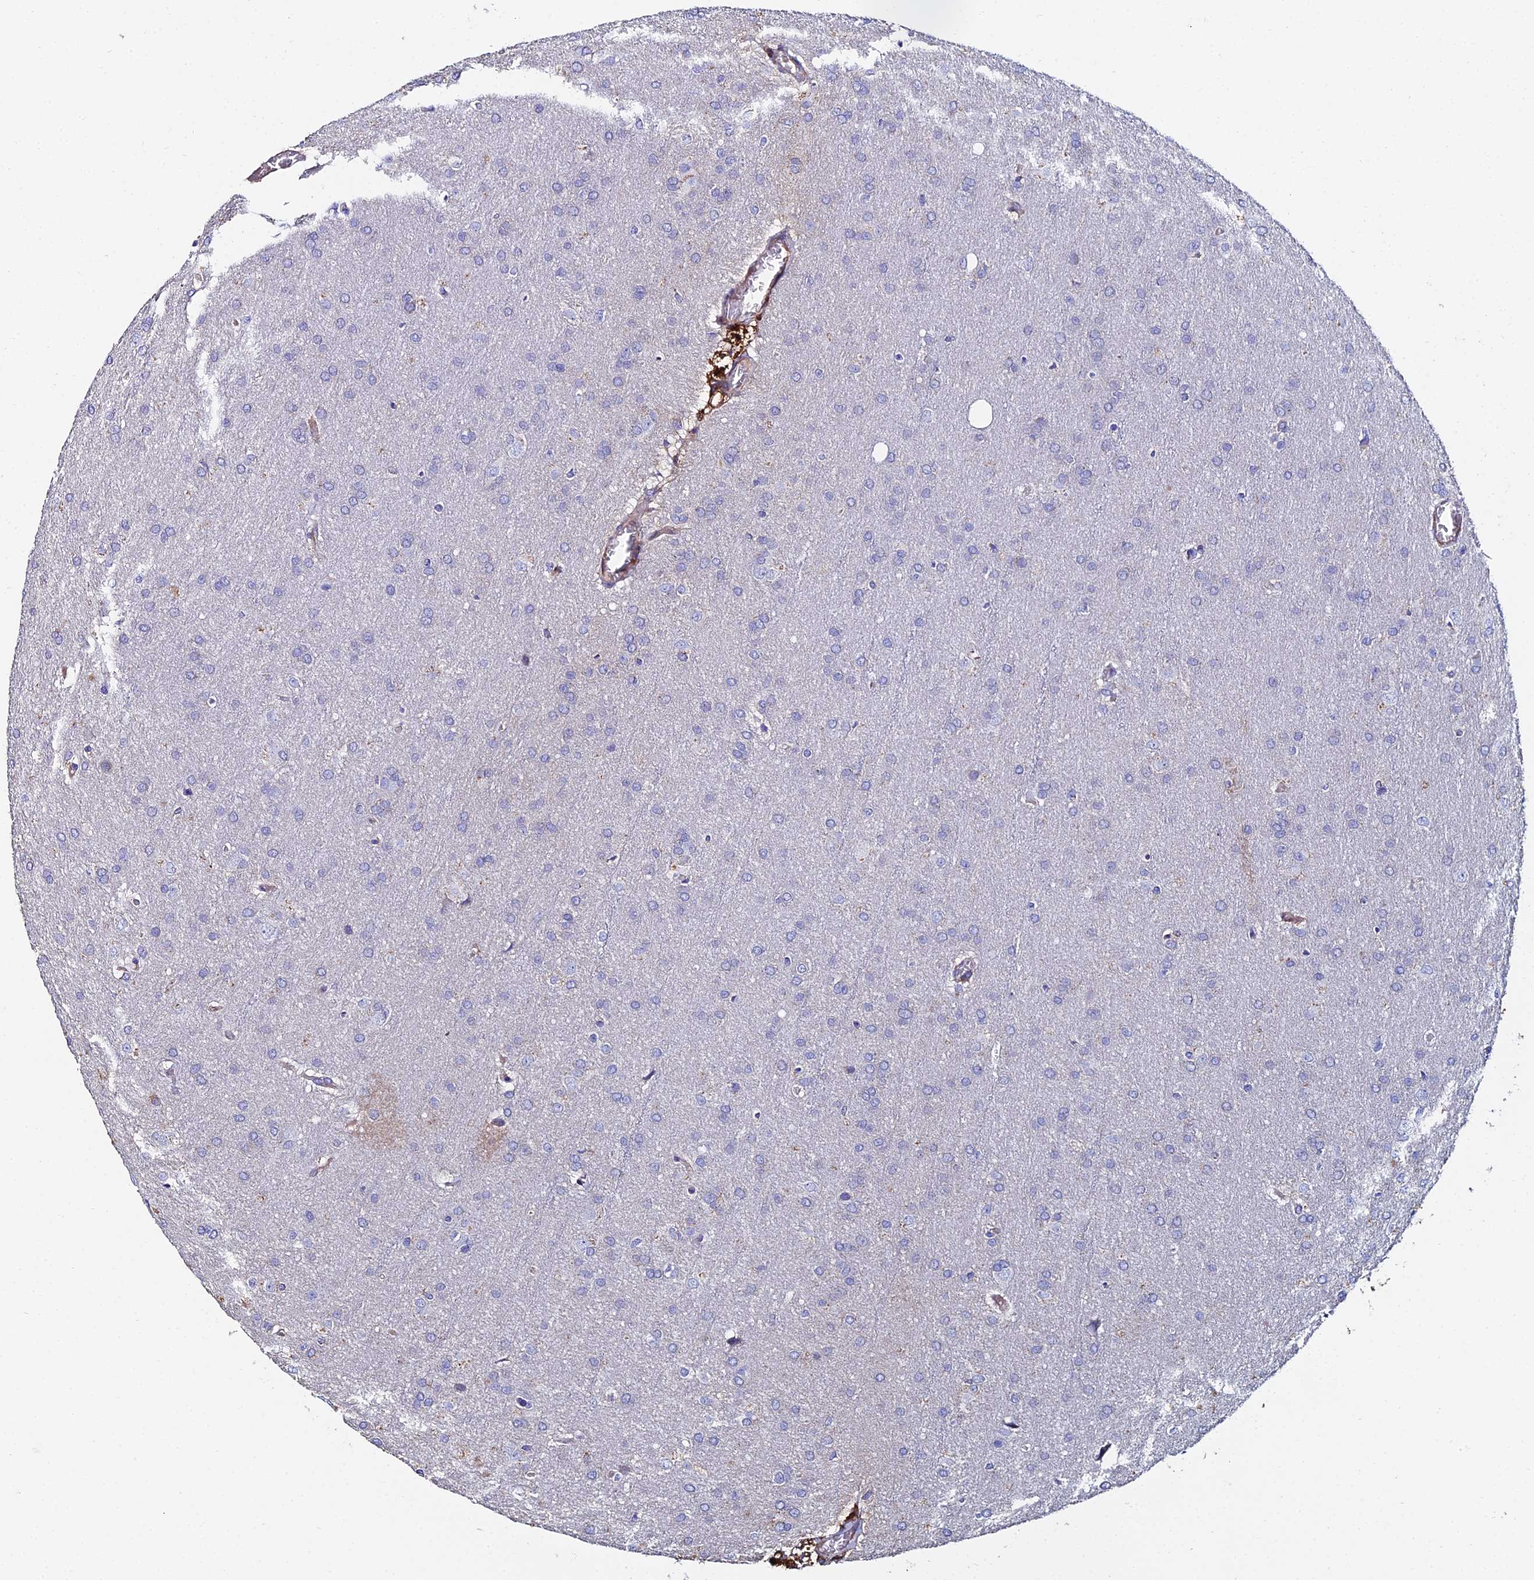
{"staining": {"intensity": "negative", "quantity": "none", "location": "none"}, "tissue": "glioma", "cell_type": "Tumor cells", "image_type": "cancer", "snomed": [{"axis": "morphology", "description": "Glioma, malignant, Low grade"}, {"axis": "topography", "description": "Brain"}], "caption": "A high-resolution photomicrograph shows immunohistochemistry (IHC) staining of glioma, which demonstrates no significant positivity in tumor cells.", "gene": "C6", "patient": {"sex": "female", "age": 32}}